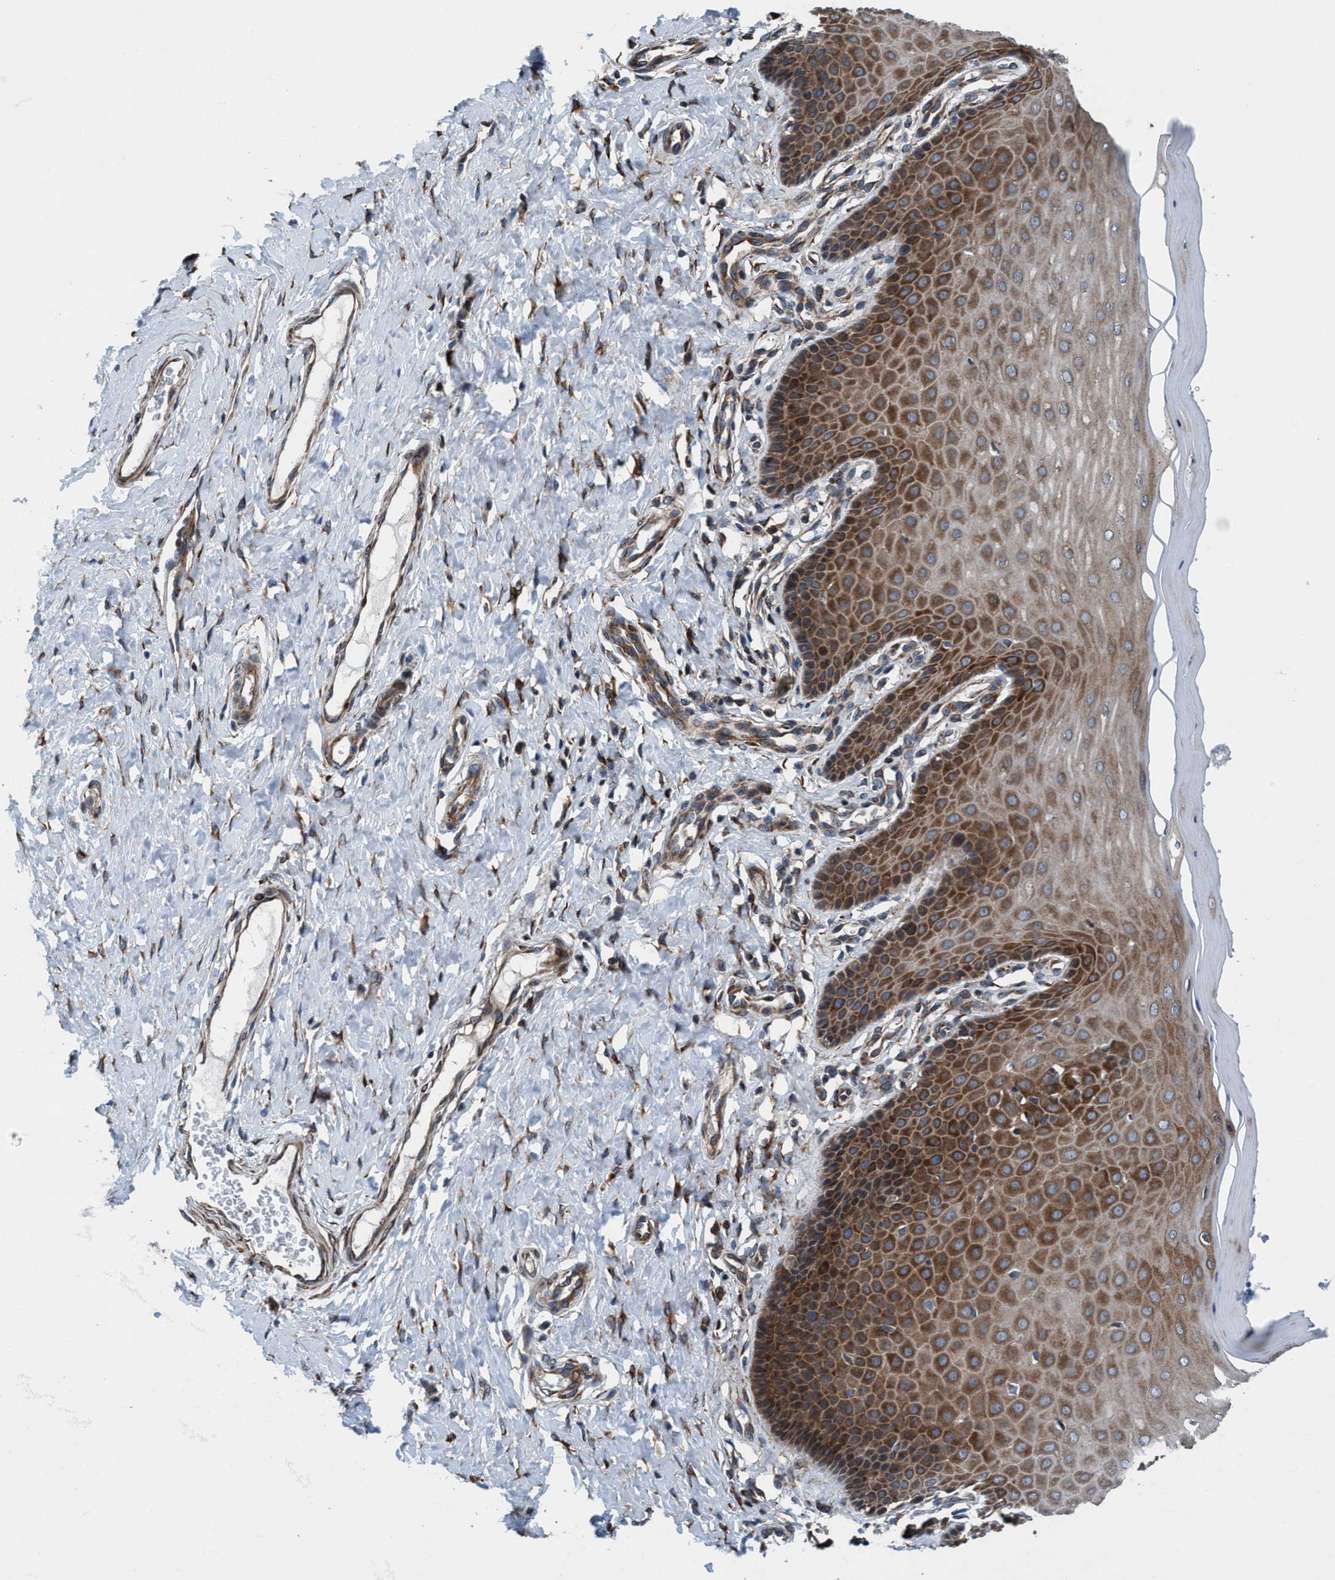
{"staining": {"intensity": "strong", "quantity": ">75%", "location": "cytoplasmic/membranous"}, "tissue": "cervix", "cell_type": "Glandular cells", "image_type": "normal", "snomed": [{"axis": "morphology", "description": "Normal tissue, NOS"}, {"axis": "topography", "description": "Cervix"}], "caption": "Immunohistochemistry (IHC) photomicrograph of benign cervix: human cervix stained using immunohistochemistry shows high levels of strong protein expression localized specifically in the cytoplasmic/membranous of glandular cells, appearing as a cytoplasmic/membranous brown color.", "gene": "NMT1", "patient": {"sex": "female", "age": 55}}